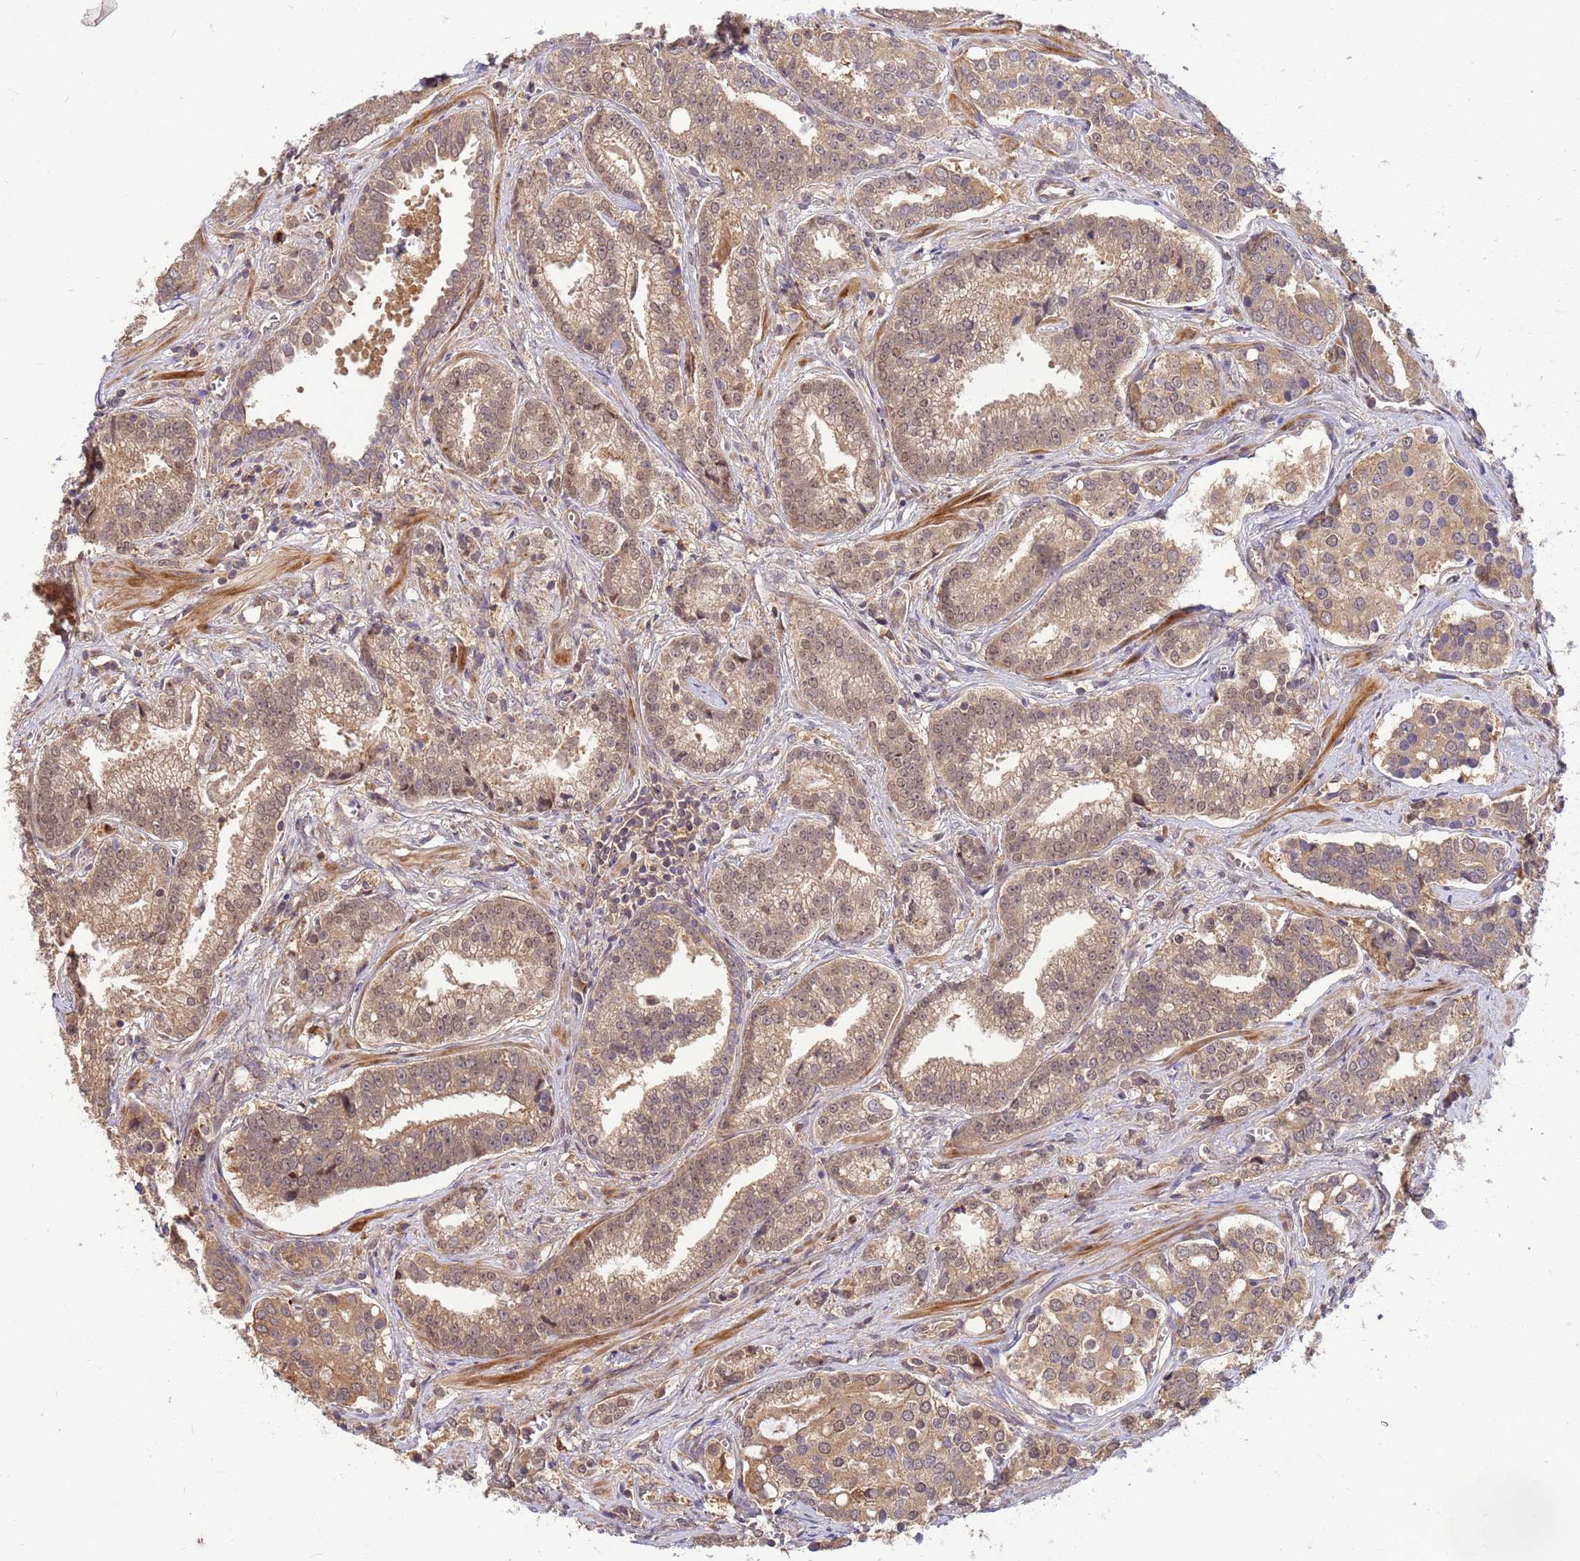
{"staining": {"intensity": "moderate", "quantity": ">75%", "location": "cytoplasmic/membranous,nuclear"}, "tissue": "prostate cancer", "cell_type": "Tumor cells", "image_type": "cancer", "snomed": [{"axis": "morphology", "description": "Adenocarcinoma, High grade"}, {"axis": "topography", "description": "Prostate"}], "caption": "Immunohistochemistry (DAB) staining of high-grade adenocarcinoma (prostate) shows moderate cytoplasmic/membranous and nuclear protein expression in about >75% of tumor cells. Immunohistochemistry (ihc) stains the protein in brown and the nuclei are stained blue.", "gene": "DUS4L", "patient": {"sex": "male", "age": 67}}